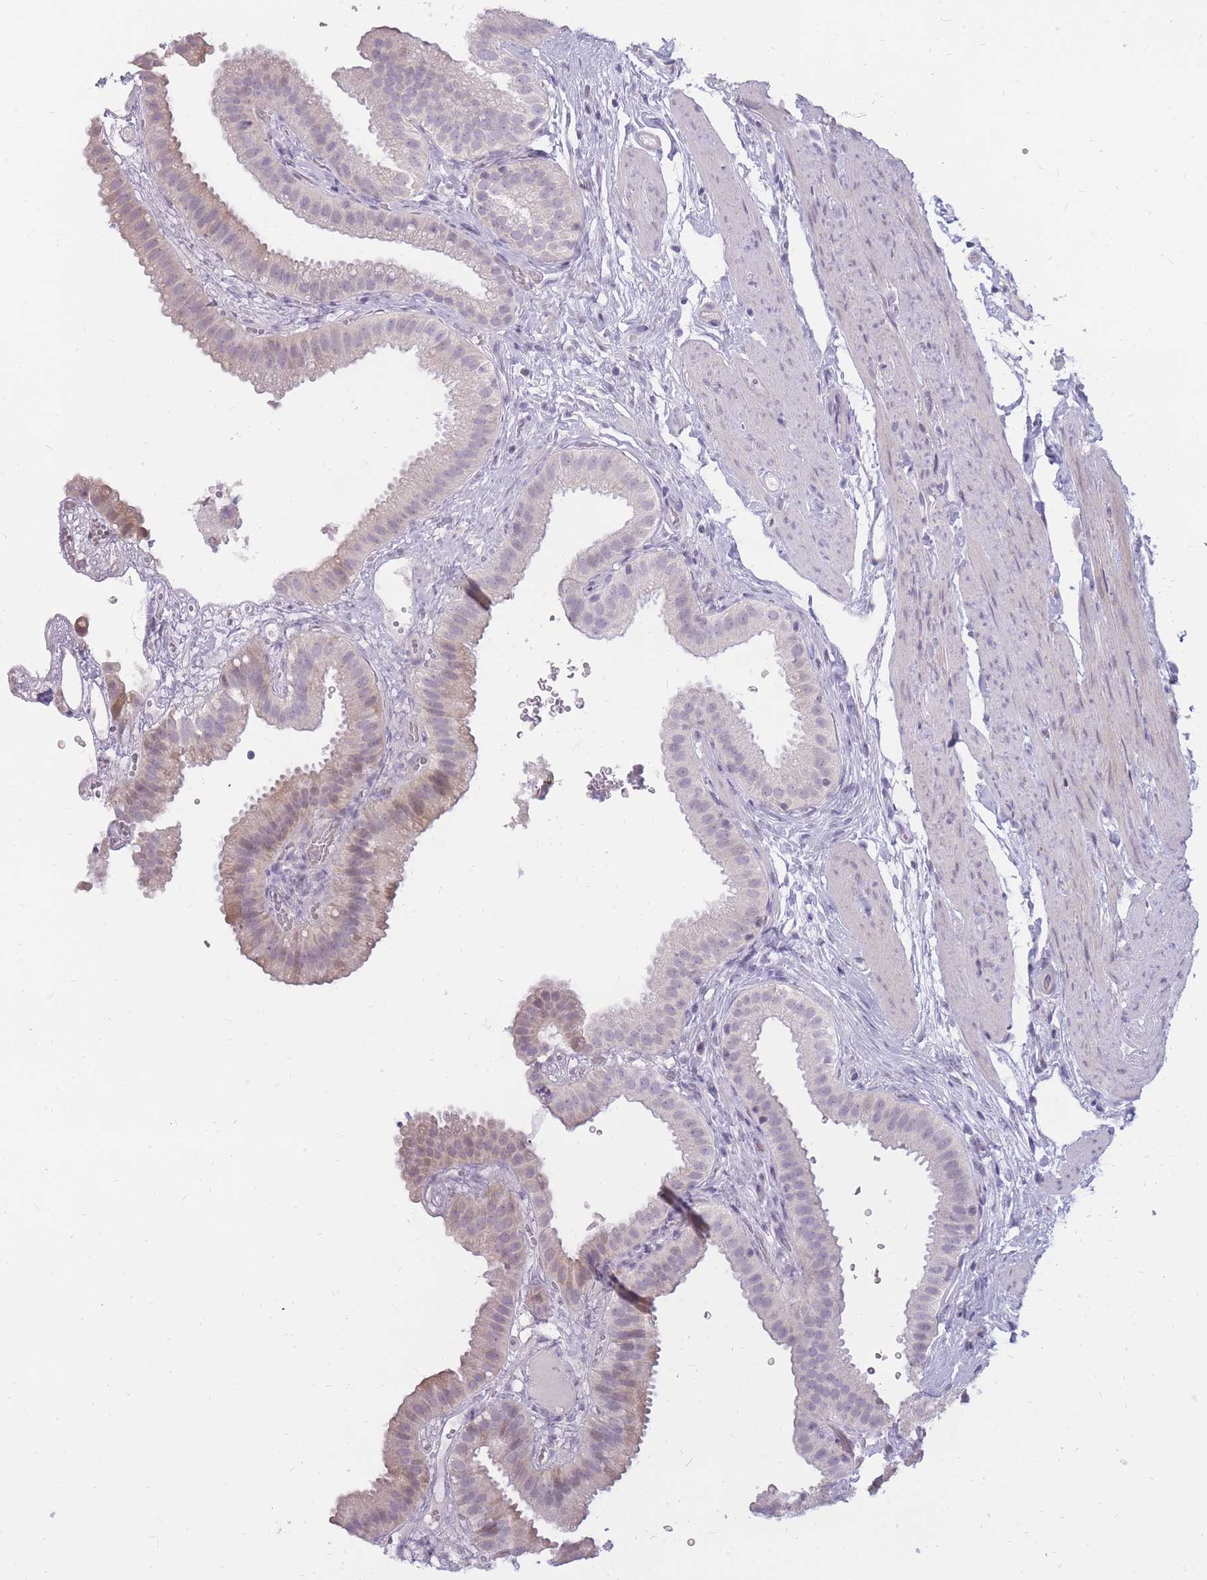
{"staining": {"intensity": "weak", "quantity": "25%-75%", "location": "cytoplasmic/membranous,nuclear"}, "tissue": "gallbladder", "cell_type": "Glandular cells", "image_type": "normal", "snomed": [{"axis": "morphology", "description": "Normal tissue, NOS"}, {"axis": "topography", "description": "Gallbladder"}], "caption": "IHC (DAB (3,3'-diaminobenzidine)) staining of normal gallbladder displays weak cytoplasmic/membranous,nuclear protein expression in approximately 25%-75% of glandular cells. The staining is performed using DAB brown chromogen to label protein expression. The nuclei are counter-stained blue using hematoxylin.", "gene": "POM121C", "patient": {"sex": "female", "age": 61}}